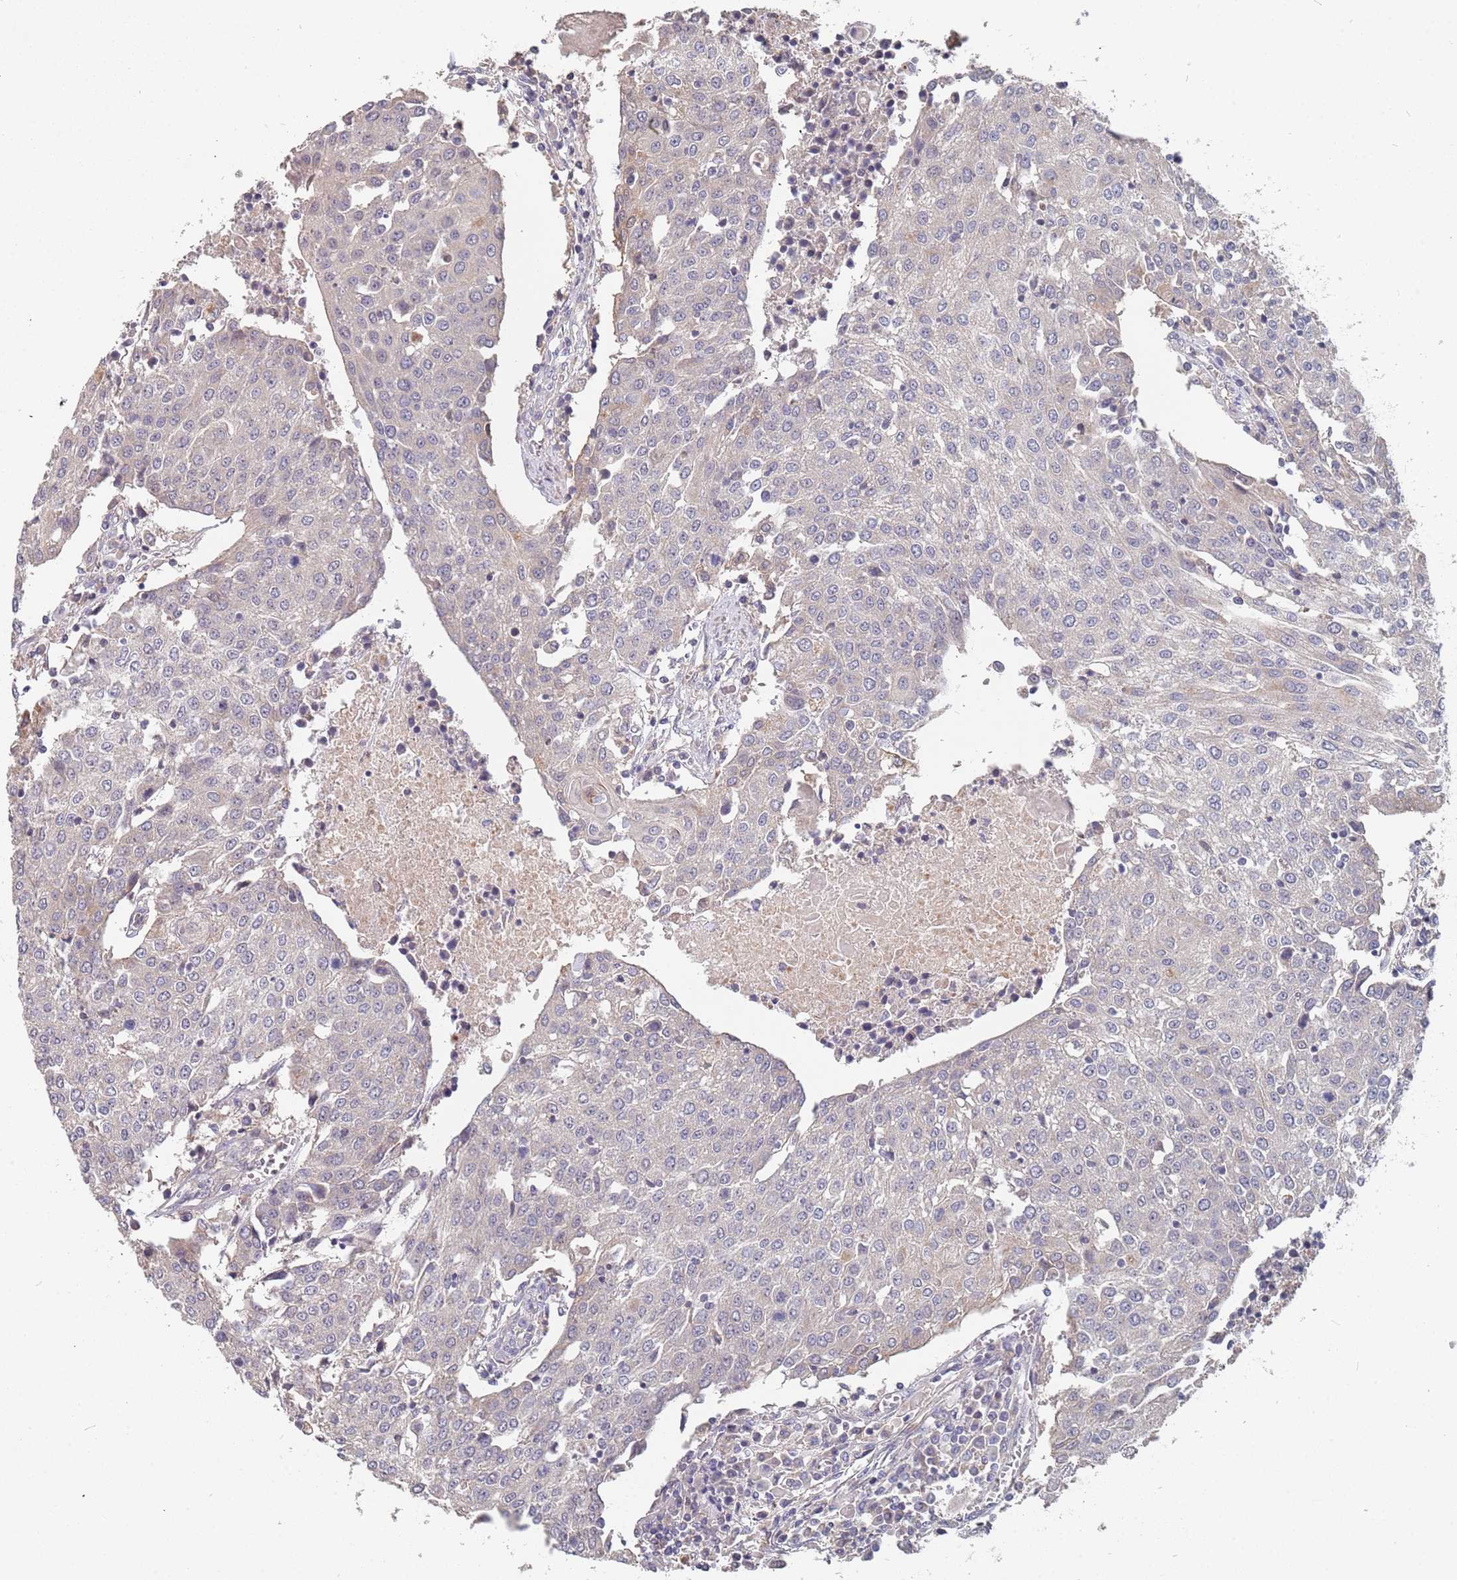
{"staining": {"intensity": "negative", "quantity": "none", "location": "none"}, "tissue": "urothelial cancer", "cell_type": "Tumor cells", "image_type": "cancer", "snomed": [{"axis": "morphology", "description": "Urothelial carcinoma, High grade"}, {"axis": "topography", "description": "Urinary bladder"}], "caption": "Tumor cells show no significant positivity in urothelial carcinoma (high-grade). (DAB (3,3'-diaminobenzidine) immunohistochemistry (IHC), high magnification).", "gene": "TCEANC2", "patient": {"sex": "female", "age": 85}}